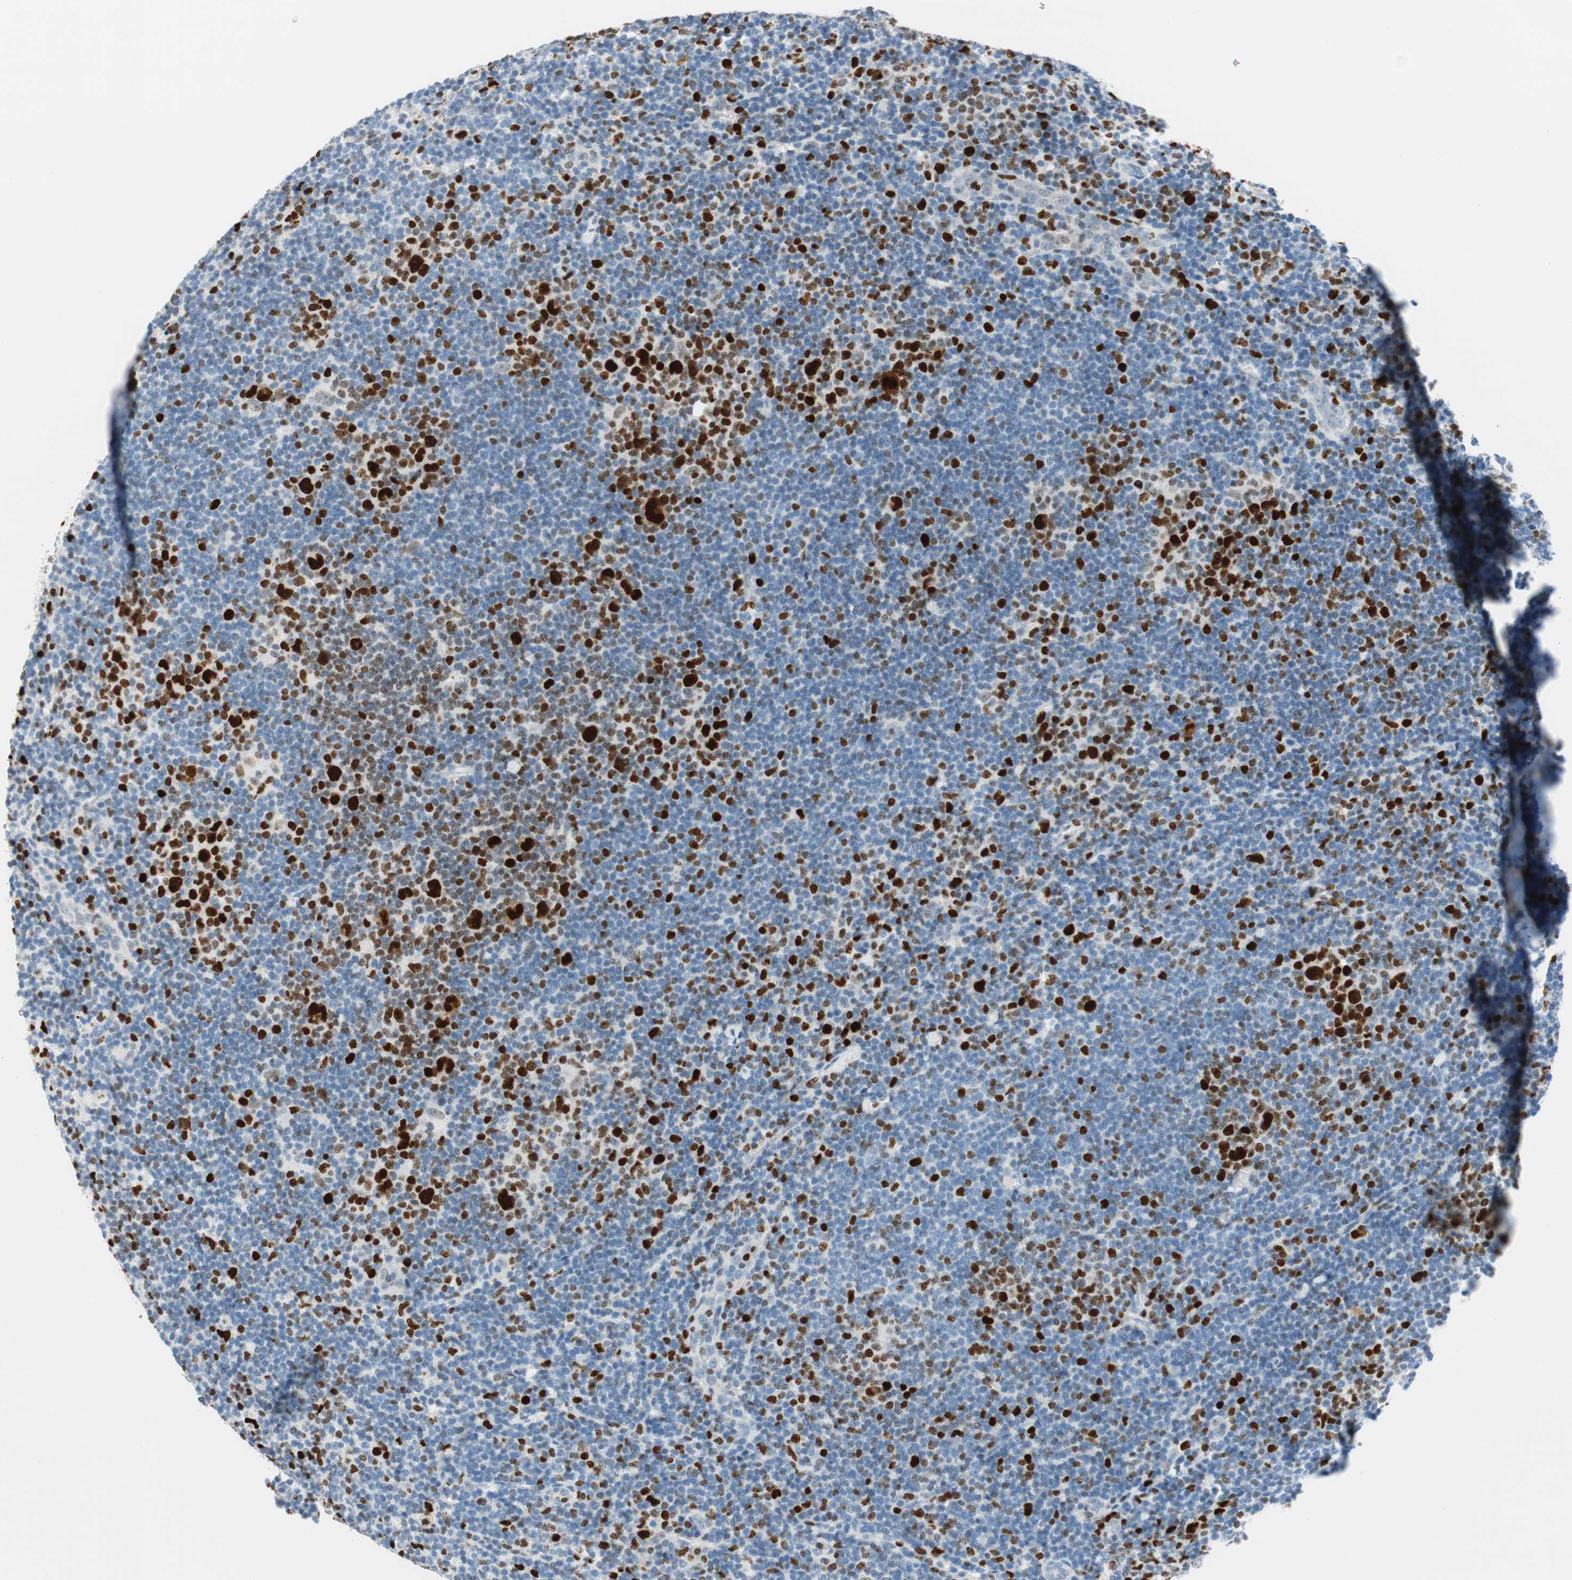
{"staining": {"intensity": "strong", "quantity": ">75%", "location": "nuclear"}, "tissue": "lymphoma", "cell_type": "Tumor cells", "image_type": "cancer", "snomed": [{"axis": "morphology", "description": "Hodgkin's disease, NOS"}, {"axis": "topography", "description": "Lymph node"}], "caption": "Immunohistochemical staining of lymphoma displays high levels of strong nuclear protein expression in approximately >75% of tumor cells.", "gene": "EZH2", "patient": {"sex": "female", "age": 57}}